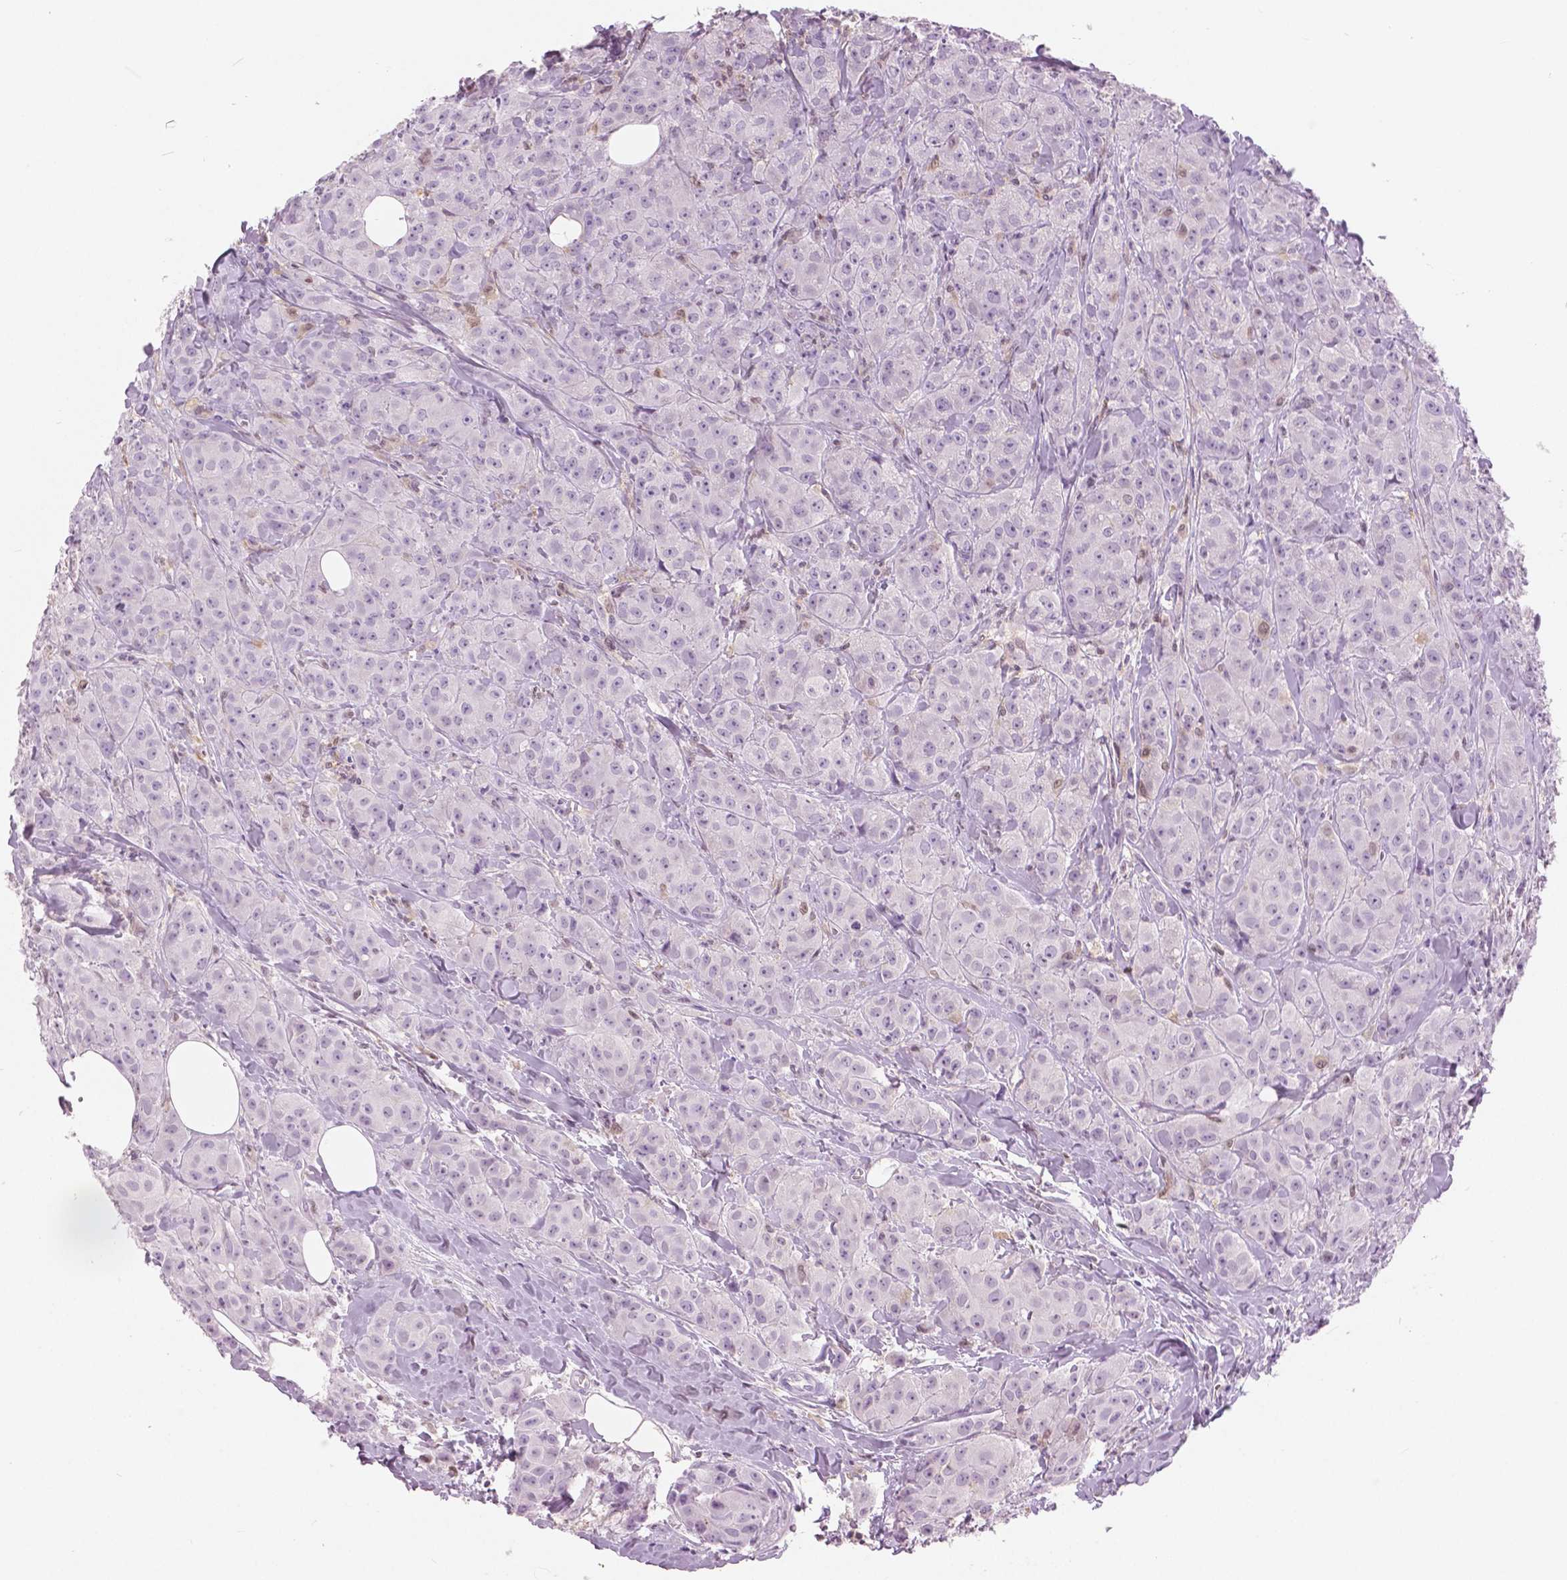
{"staining": {"intensity": "negative", "quantity": "none", "location": "none"}, "tissue": "breast cancer", "cell_type": "Tumor cells", "image_type": "cancer", "snomed": [{"axis": "morphology", "description": "Duct carcinoma"}, {"axis": "topography", "description": "Breast"}], "caption": "IHC of breast invasive ductal carcinoma exhibits no expression in tumor cells.", "gene": "GALM", "patient": {"sex": "female", "age": 43}}